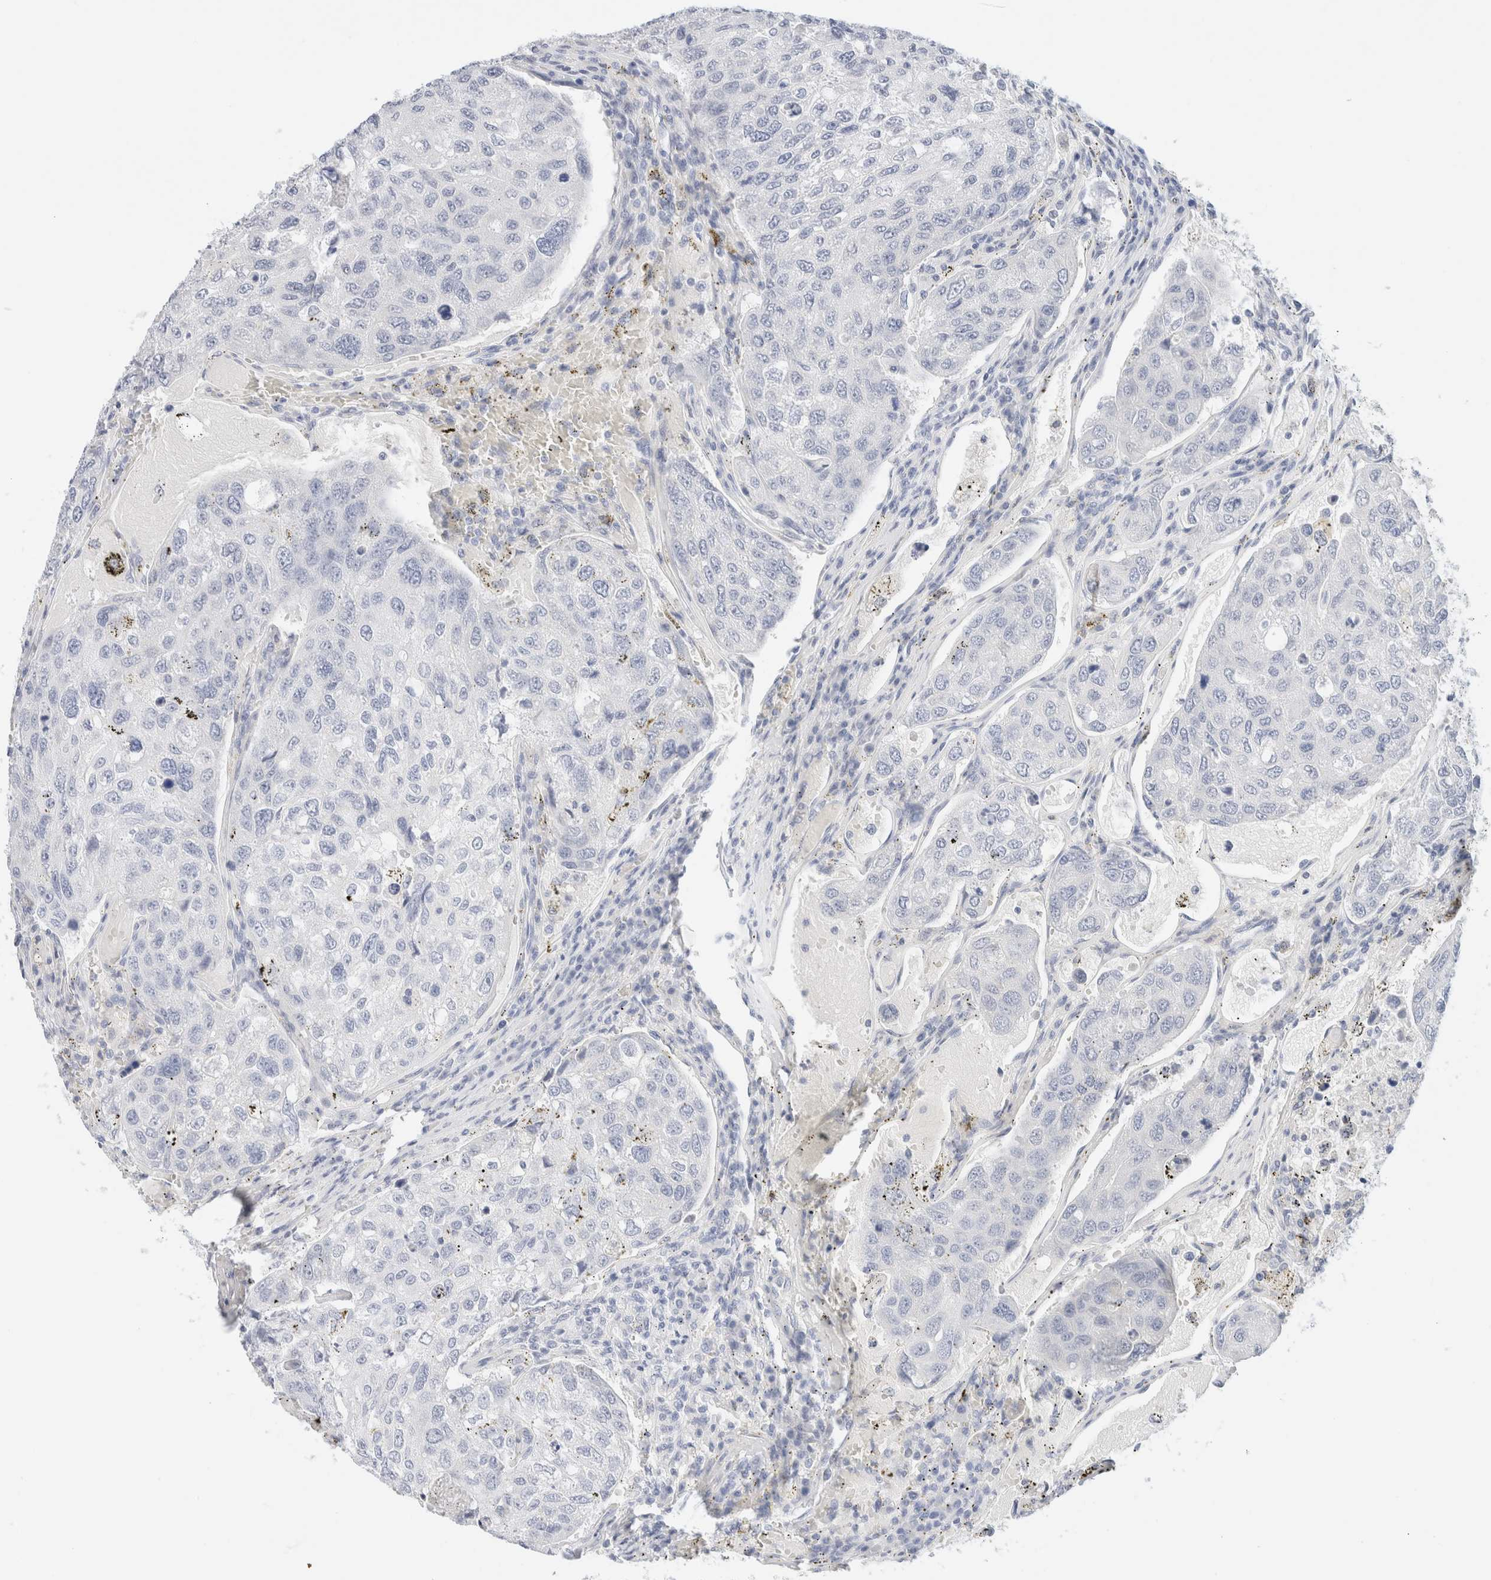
{"staining": {"intensity": "negative", "quantity": "none", "location": "none"}, "tissue": "urothelial cancer", "cell_type": "Tumor cells", "image_type": "cancer", "snomed": [{"axis": "morphology", "description": "Urothelial carcinoma, High grade"}, {"axis": "topography", "description": "Lymph node"}, {"axis": "topography", "description": "Urinary bladder"}], "caption": "A photomicrograph of urothelial cancer stained for a protein shows no brown staining in tumor cells. (Stains: DAB (3,3'-diaminobenzidine) IHC with hematoxylin counter stain, Microscopy: brightfield microscopy at high magnification).", "gene": "DPYS", "patient": {"sex": "male", "age": 51}}